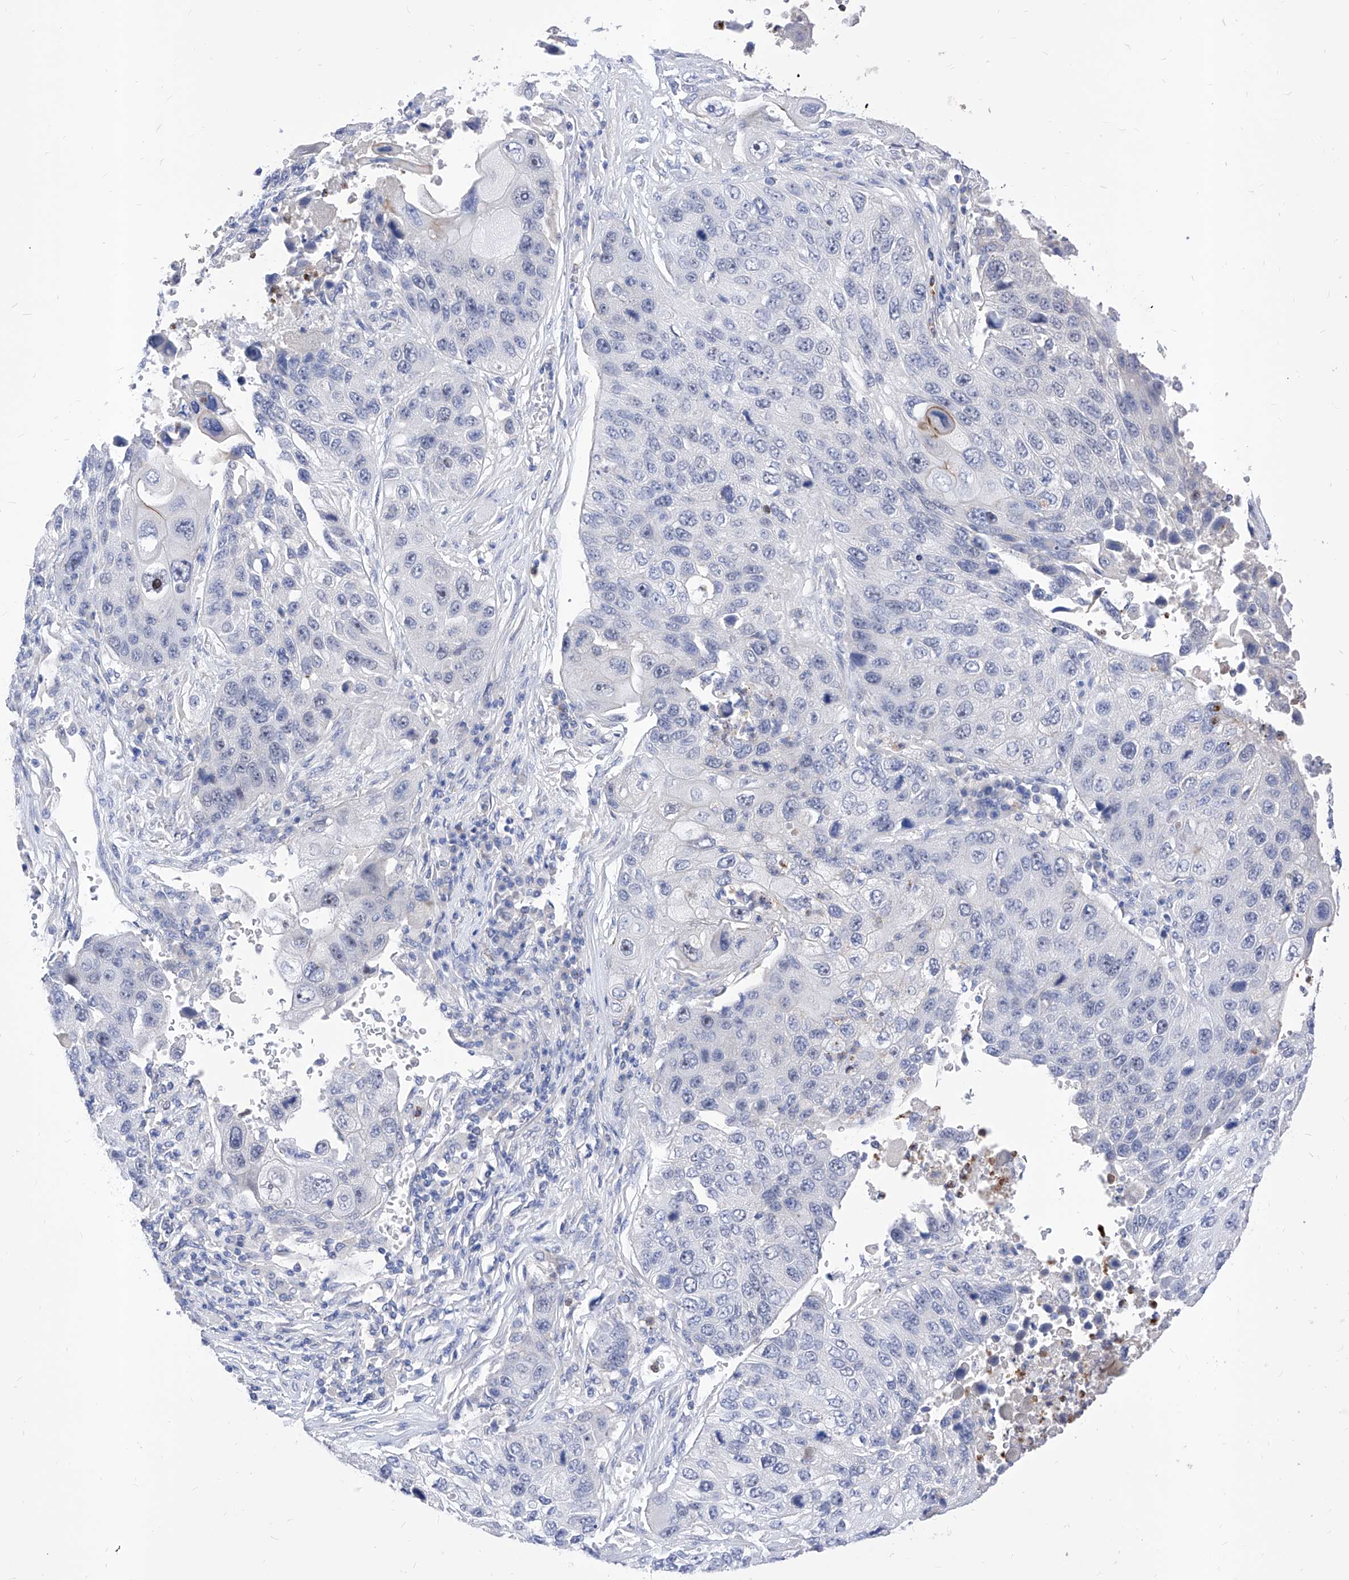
{"staining": {"intensity": "negative", "quantity": "none", "location": "none"}, "tissue": "lung cancer", "cell_type": "Tumor cells", "image_type": "cancer", "snomed": [{"axis": "morphology", "description": "Squamous cell carcinoma, NOS"}, {"axis": "topography", "description": "Lung"}], "caption": "Immunohistochemistry (IHC) photomicrograph of lung cancer (squamous cell carcinoma) stained for a protein (brown), which reveals no expression in tumor cells.", "gene": "VAX1", "patient": {"sex": "male", "age": 61}}